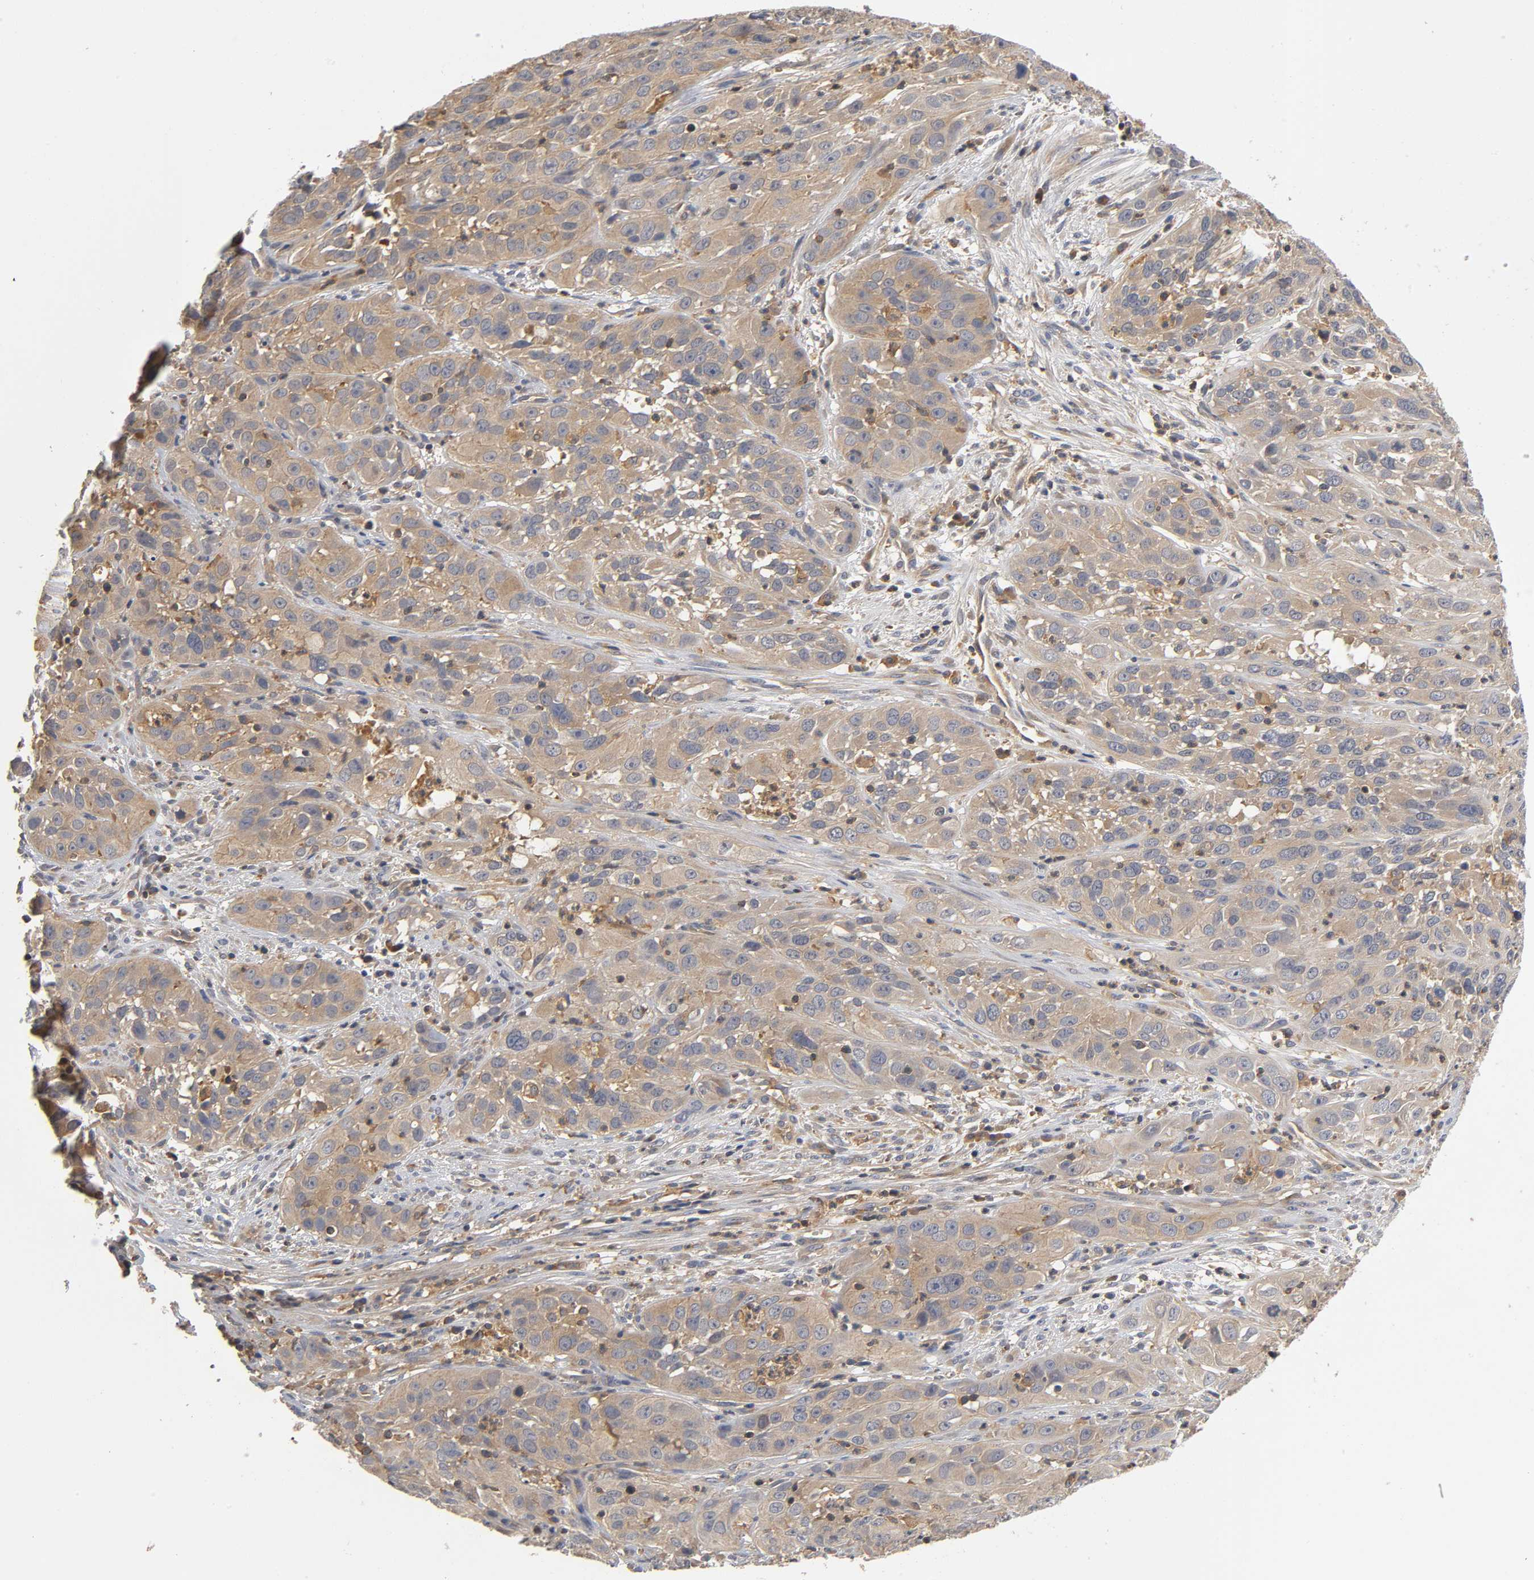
{"staining": {"intensity": "moderate", "quantity": ">75%", "location": "cytoplasmic/membranous"}, "tissue": "cervical cancer", "cell_type": "Tumor cells", "image_type": "cancer", "snomed": [{"axis": "morphology", "description": "Squamous cell carcinoma, NOS"}, {"axis": "topography", "description": "Cervix"}], "caption": "Human cervical cancer (squamous cell carcinoma) stained with a protein marker demonstrates moderate staining in tumor cells.", "gene": "ACTR2", "patient": {"sex": "female", "age": 32}}